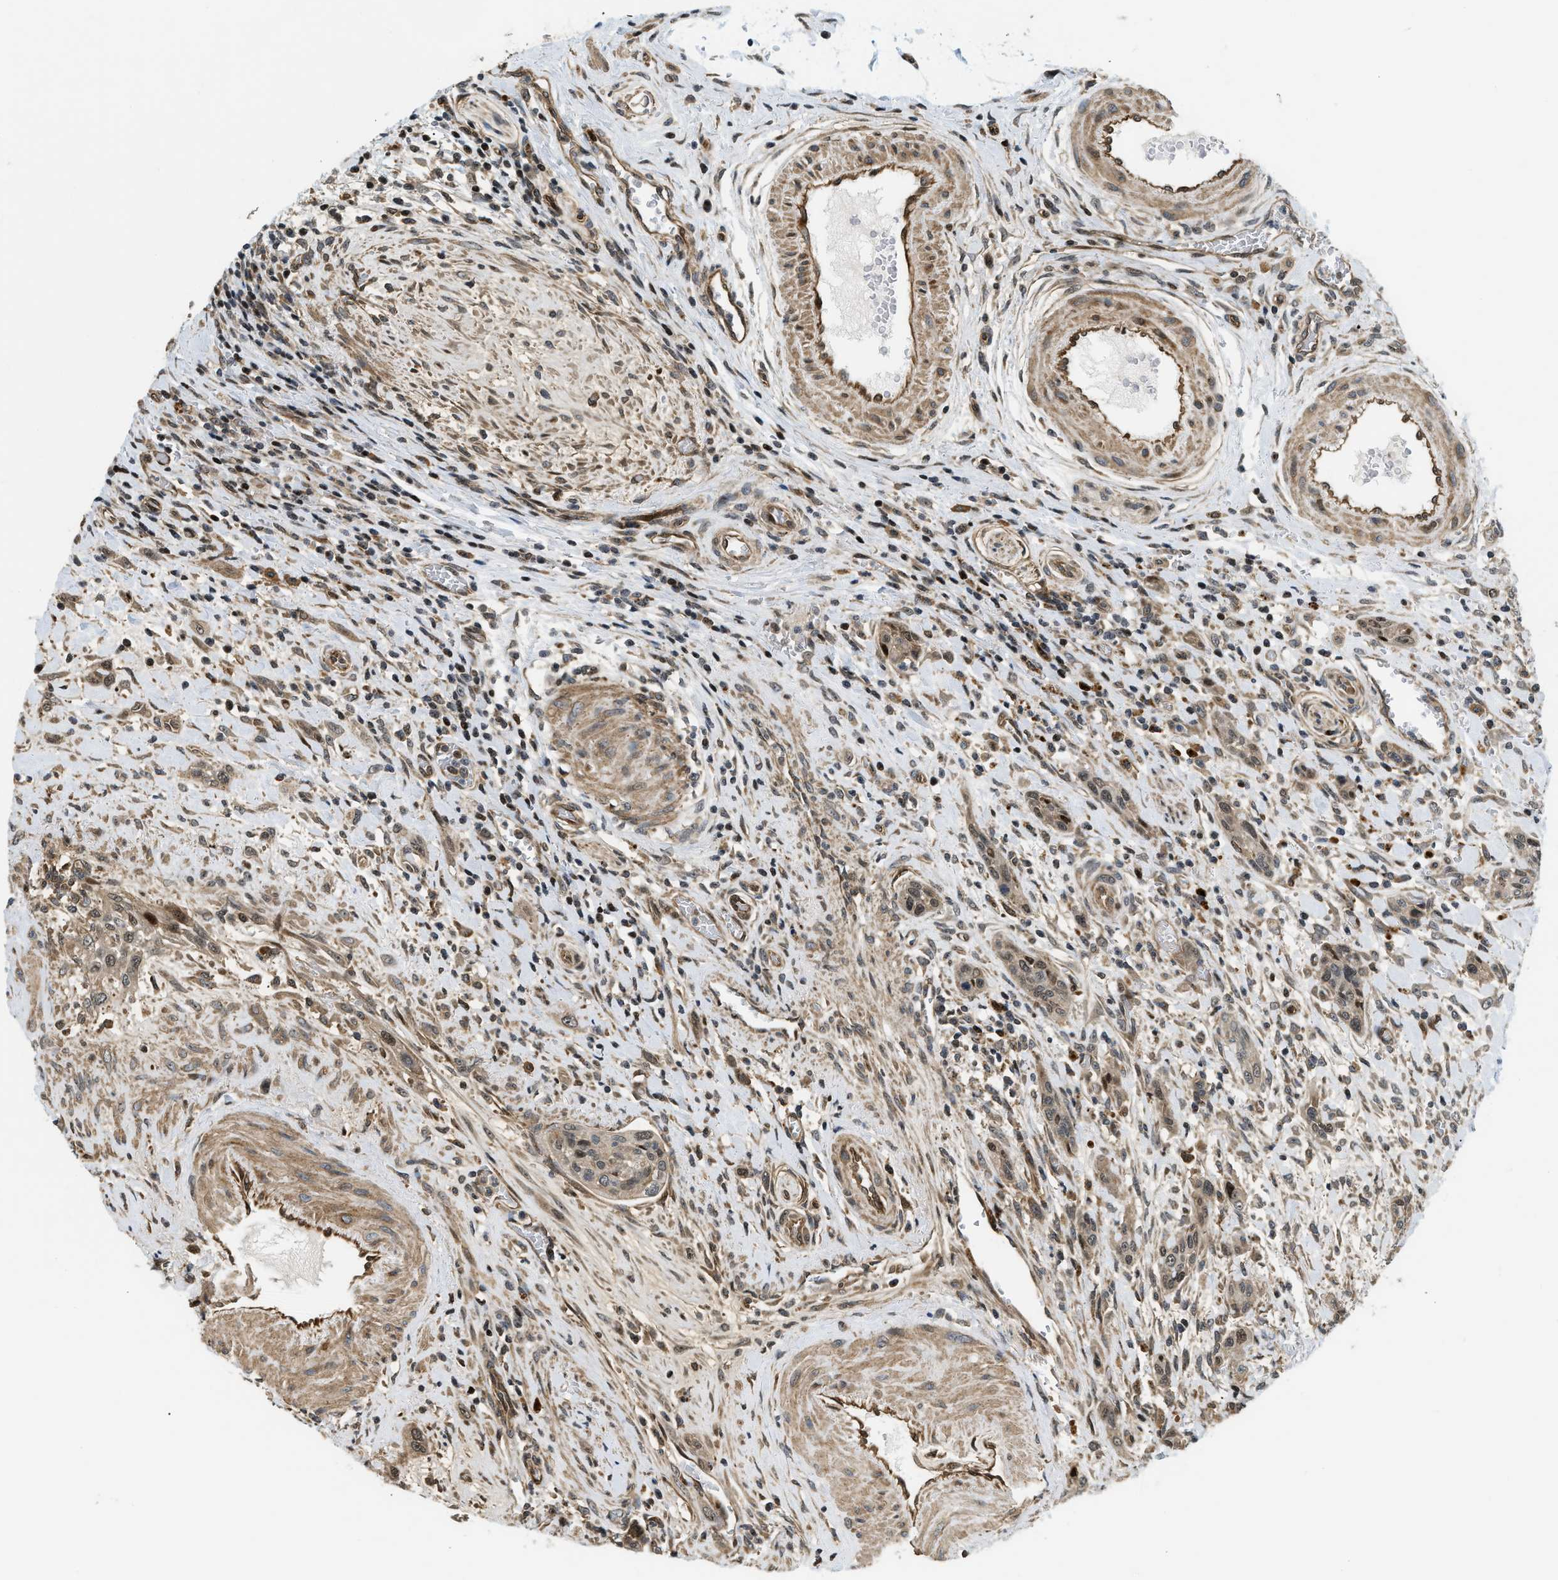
{"staining": {"intensity": "weak", "quantity": ">75%", "location": "cytoplasmic/membranous"}, "tissue": "urothelial cancer", "cell_type": "Tumor cells", "image_type": "cancer", "snomed": [{"axis": "morphology", "description": "Urothelial carcinoma, High grade"}, {"axis": "topography", "description": "Urinary bladder"}], "caption": "Weak cytoplasmic/membranous protein positivity is seen in approximately >75% of tumor cells in urothelial carcinoma (high-grade).", "gene": "LTA4H", "patient": {"sex": "male", "age": 35}}